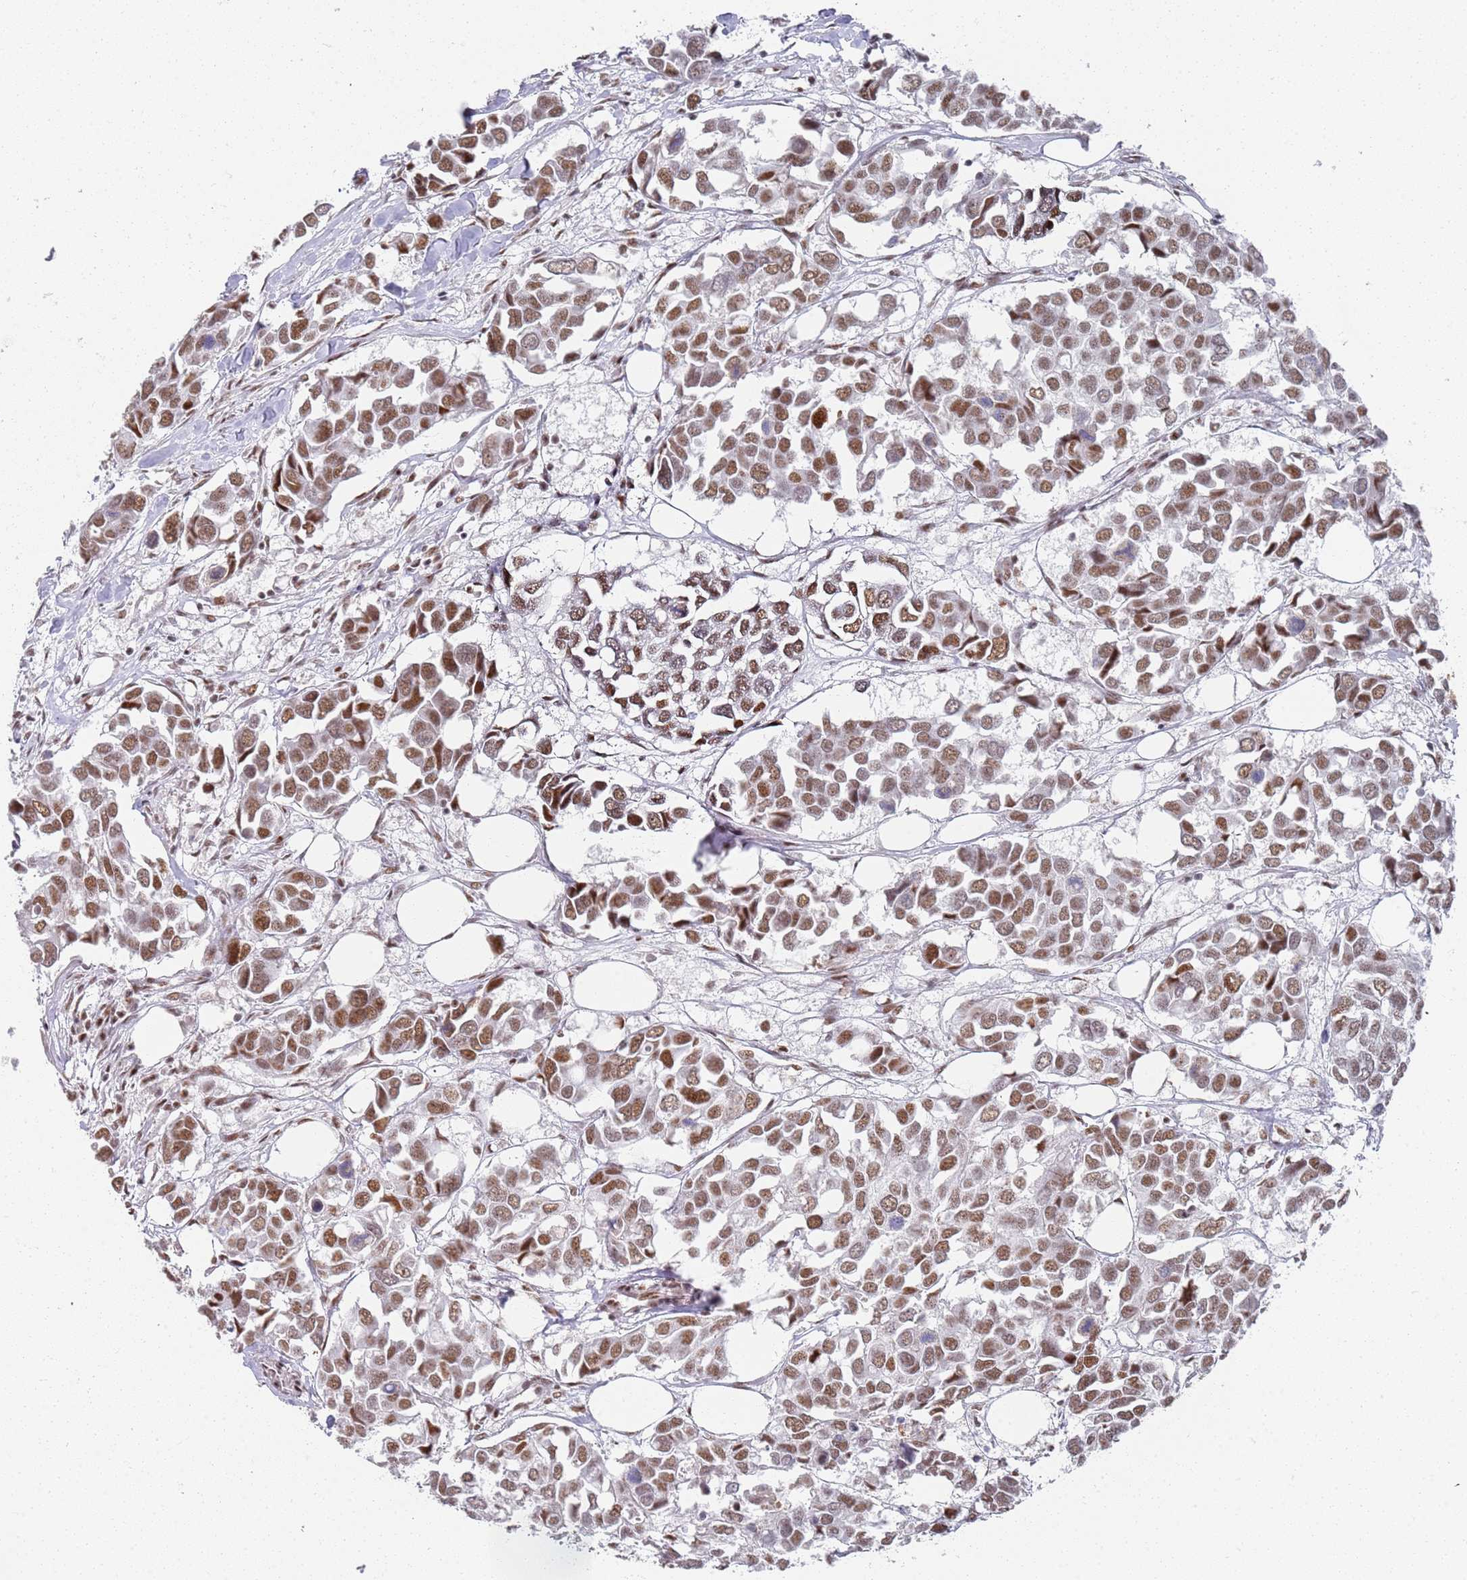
{"staining": {"intensity": "moderate", "quantity": ">75%", "location": "nuclear"}, "tissue": "breast cancer", "cell_type": "Tumor cells", "image_type": "cancer", "snomed": [{"axis": "morphology", "description": "Duct carcinoma"}, {"axis": "topography", "description": "Breast"}], "caption": "Breast invasive ductal carcinoma was stained to show a protein in brown. There is medium levels of moderate nuclear expression in about >75% of tumor cells.", "gene": "AKAP8L", "patient": {"sex": "female", "age": 83}}